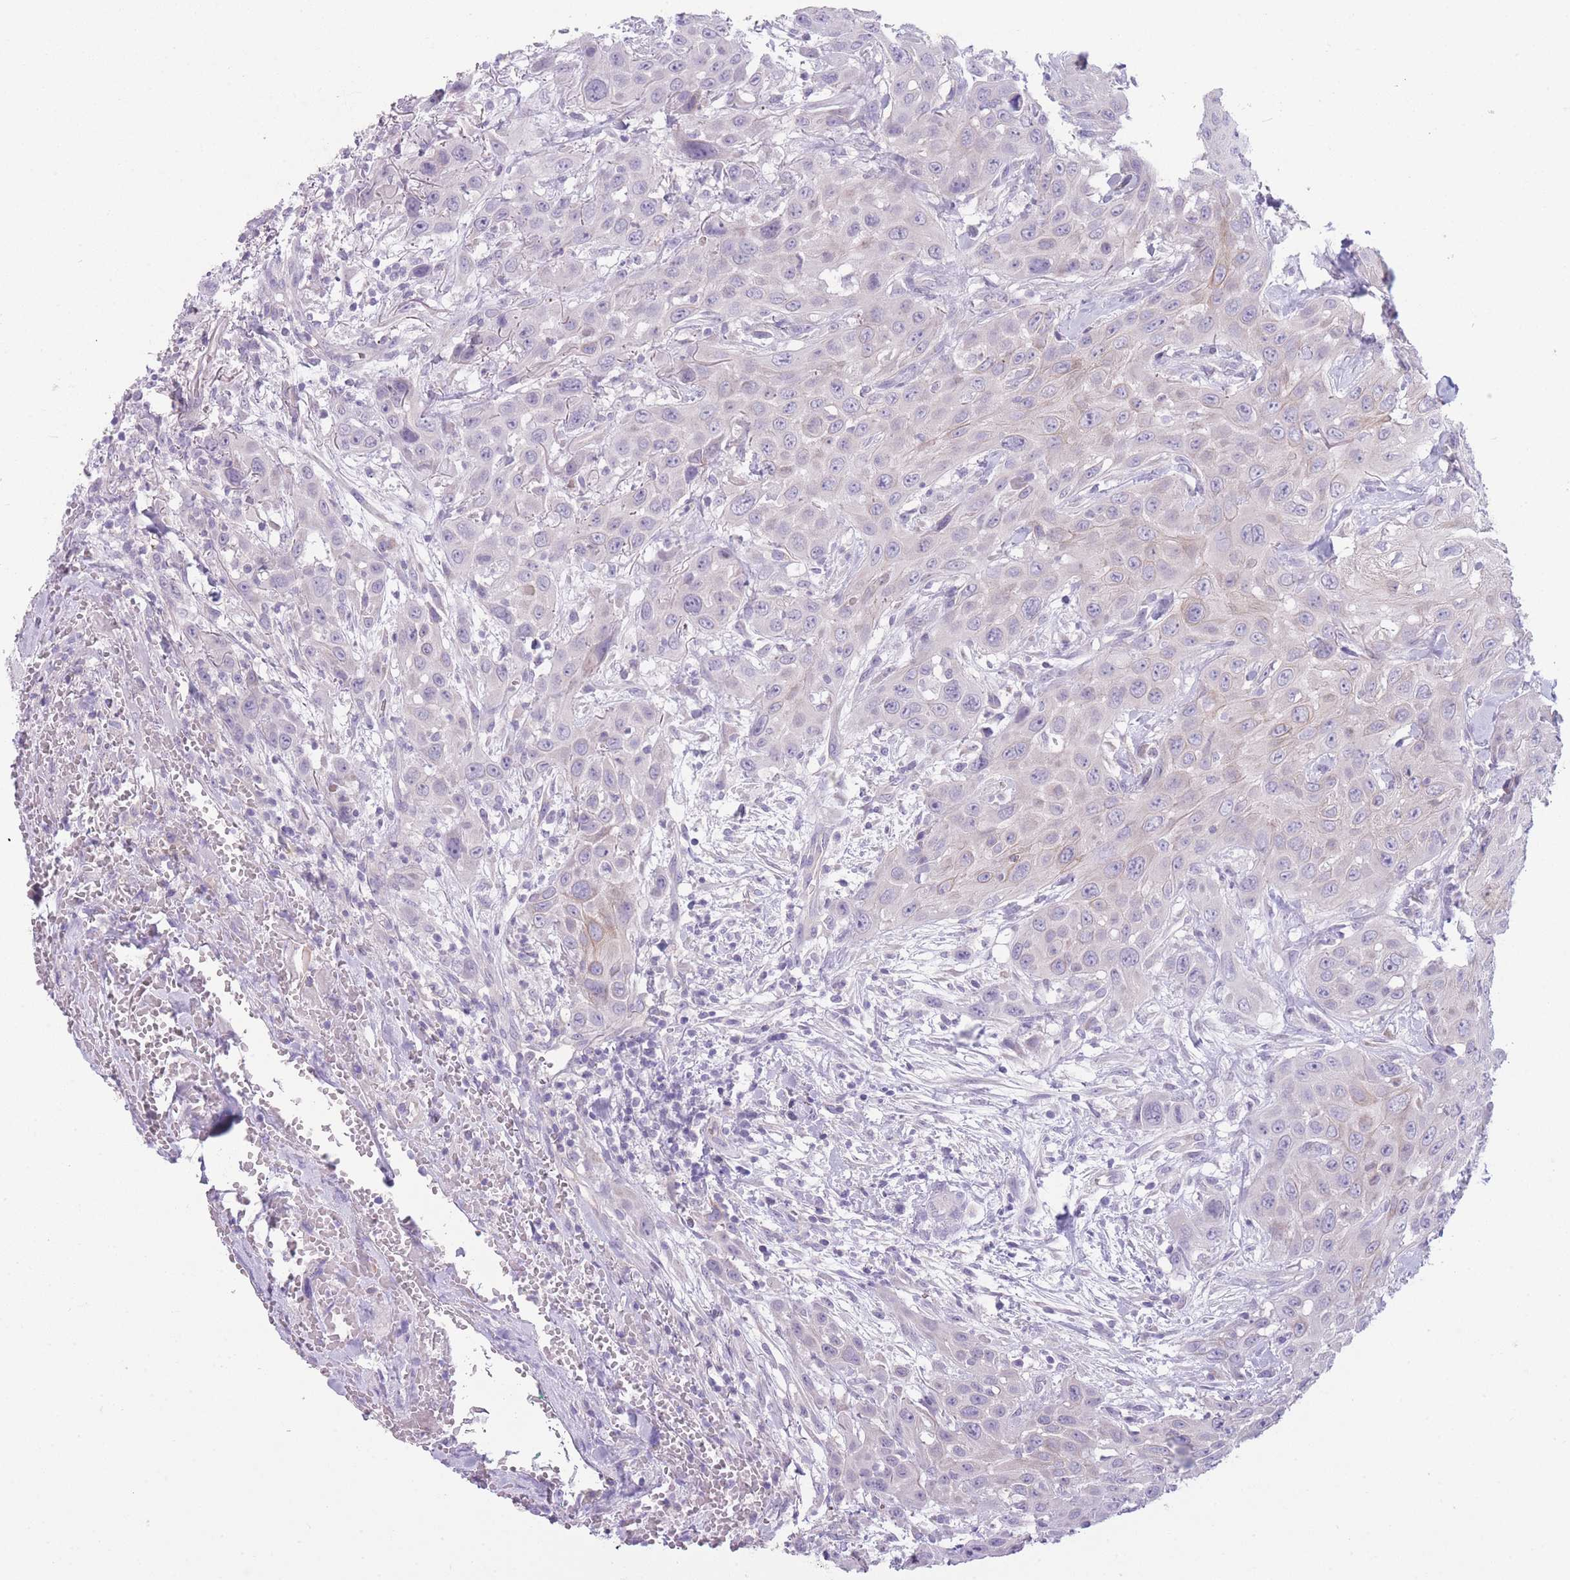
{"staining": {"intensity": "negative", "quantity": "none", "location": "none"}, "tissue": "head and neck cancer", "cell_type": "Tumor cells", "image_type": "cancer", "snomed": [{"axis": "morphology", "description": "Squamous cell carcinoma, NOS"}, {"axis": "topography", "description": "Head-Neck"}], "caption": "Tumor cells are negative for brown protein staining in head and neck cancer. The staining was performed using DAB to visualize the protein expression in brown, while the nuclei were stained in blue with hematoxylin (Magnification: 20x).", "gene": "DCANP1", "patient": {"sex": "male", "age": 81}}